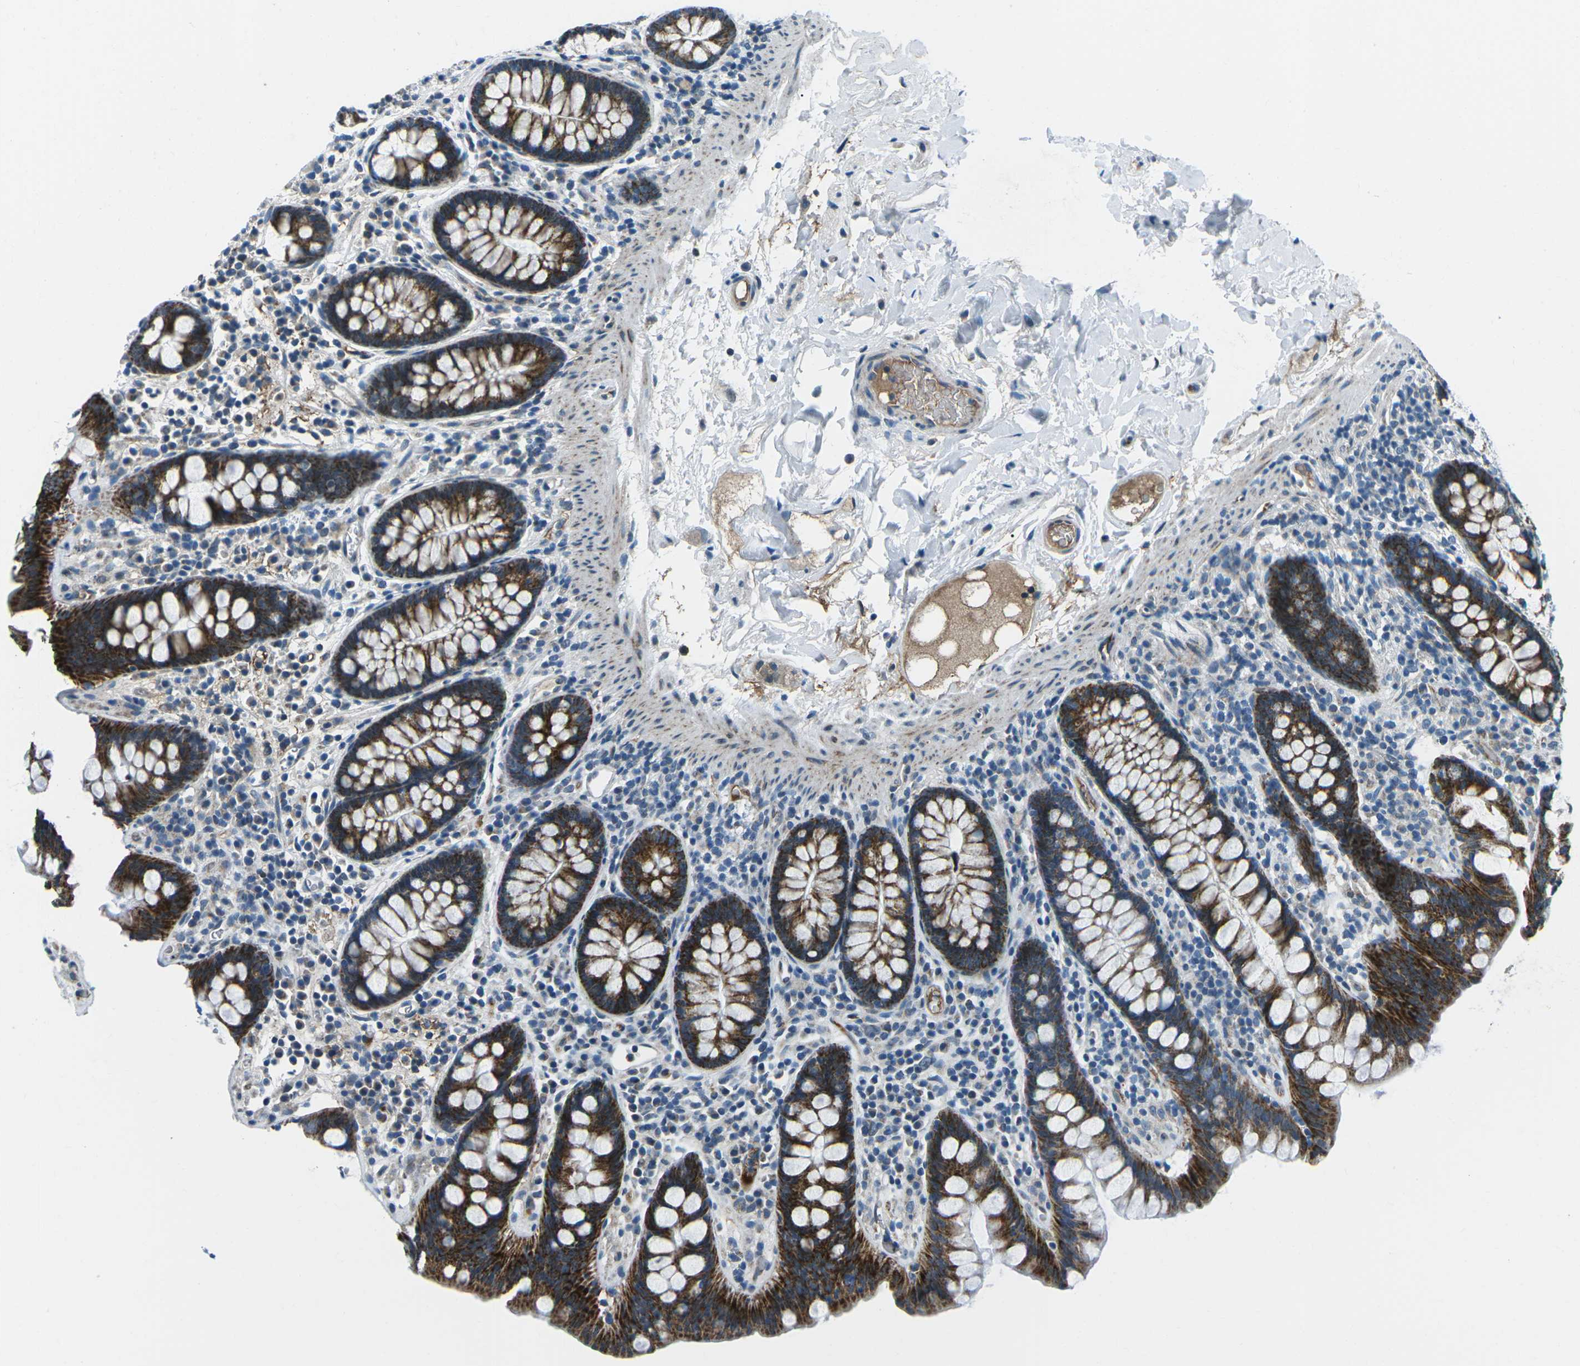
{"staining": {"intensity": "moderate", "quantity": "25%-75%", "location": "cytoplasmic/membranous"}, "tissue": "colon", "cell_type": "Endothelial cells", "image_type": "normal", "snomed": [{"axis": "morphology", "description": "Normal tissue, NOS"}, {"axis": "topography", "description": "Colon"}], "caption": "IHC image of normal human colon stained for a protein (brown), which exhibits medium levels of moderate cytoplasmic/membranous staining in approximately 25%-75% of endothelial cells.", "gene": "RFESD", "patient": {"sex": "female", "age": 80}}